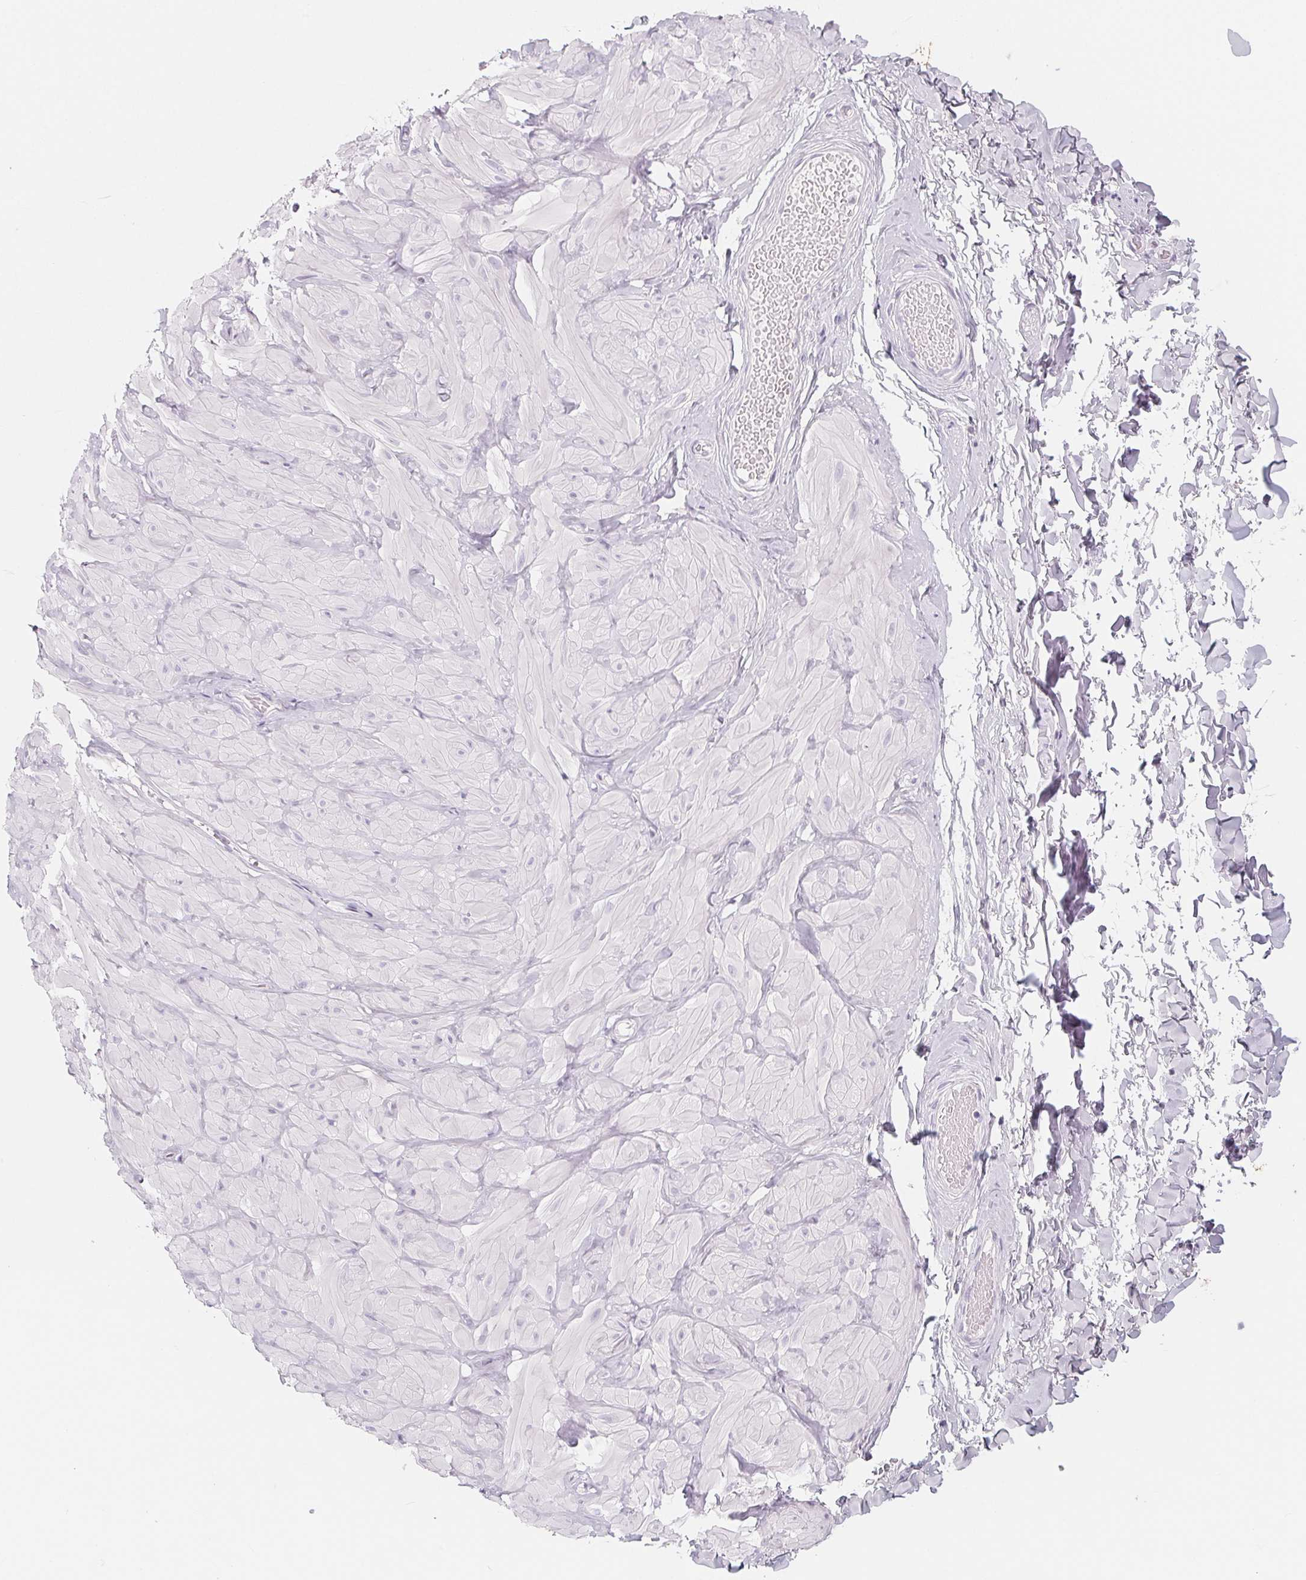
{"staining": {"intensity": "negative", "quantity": "none", "location": "none"}, "tissue": "adipose tissue", "cell_type": "Adipocytes", "image_type": "normal", "snomed": [{"axis": "morphology", "description": "Normal tissue, NOS"}, {"axis": "topography", "description": "Soft tissue"}, {"axis": "topography", "description": "Adipose tissue"}, {"axis": "topography", "description": "Vascular tissue"}, {"axis": "topography", "description": "Peripheral nerve tissue"}], "caption": "Immunohistochemistry micrograph of normal adipose tissue stained for a protein (brown), which shows no staining in adipocytes.", "gene": "SH3GL2", "patient": {"sex": "male", "age": 29}}